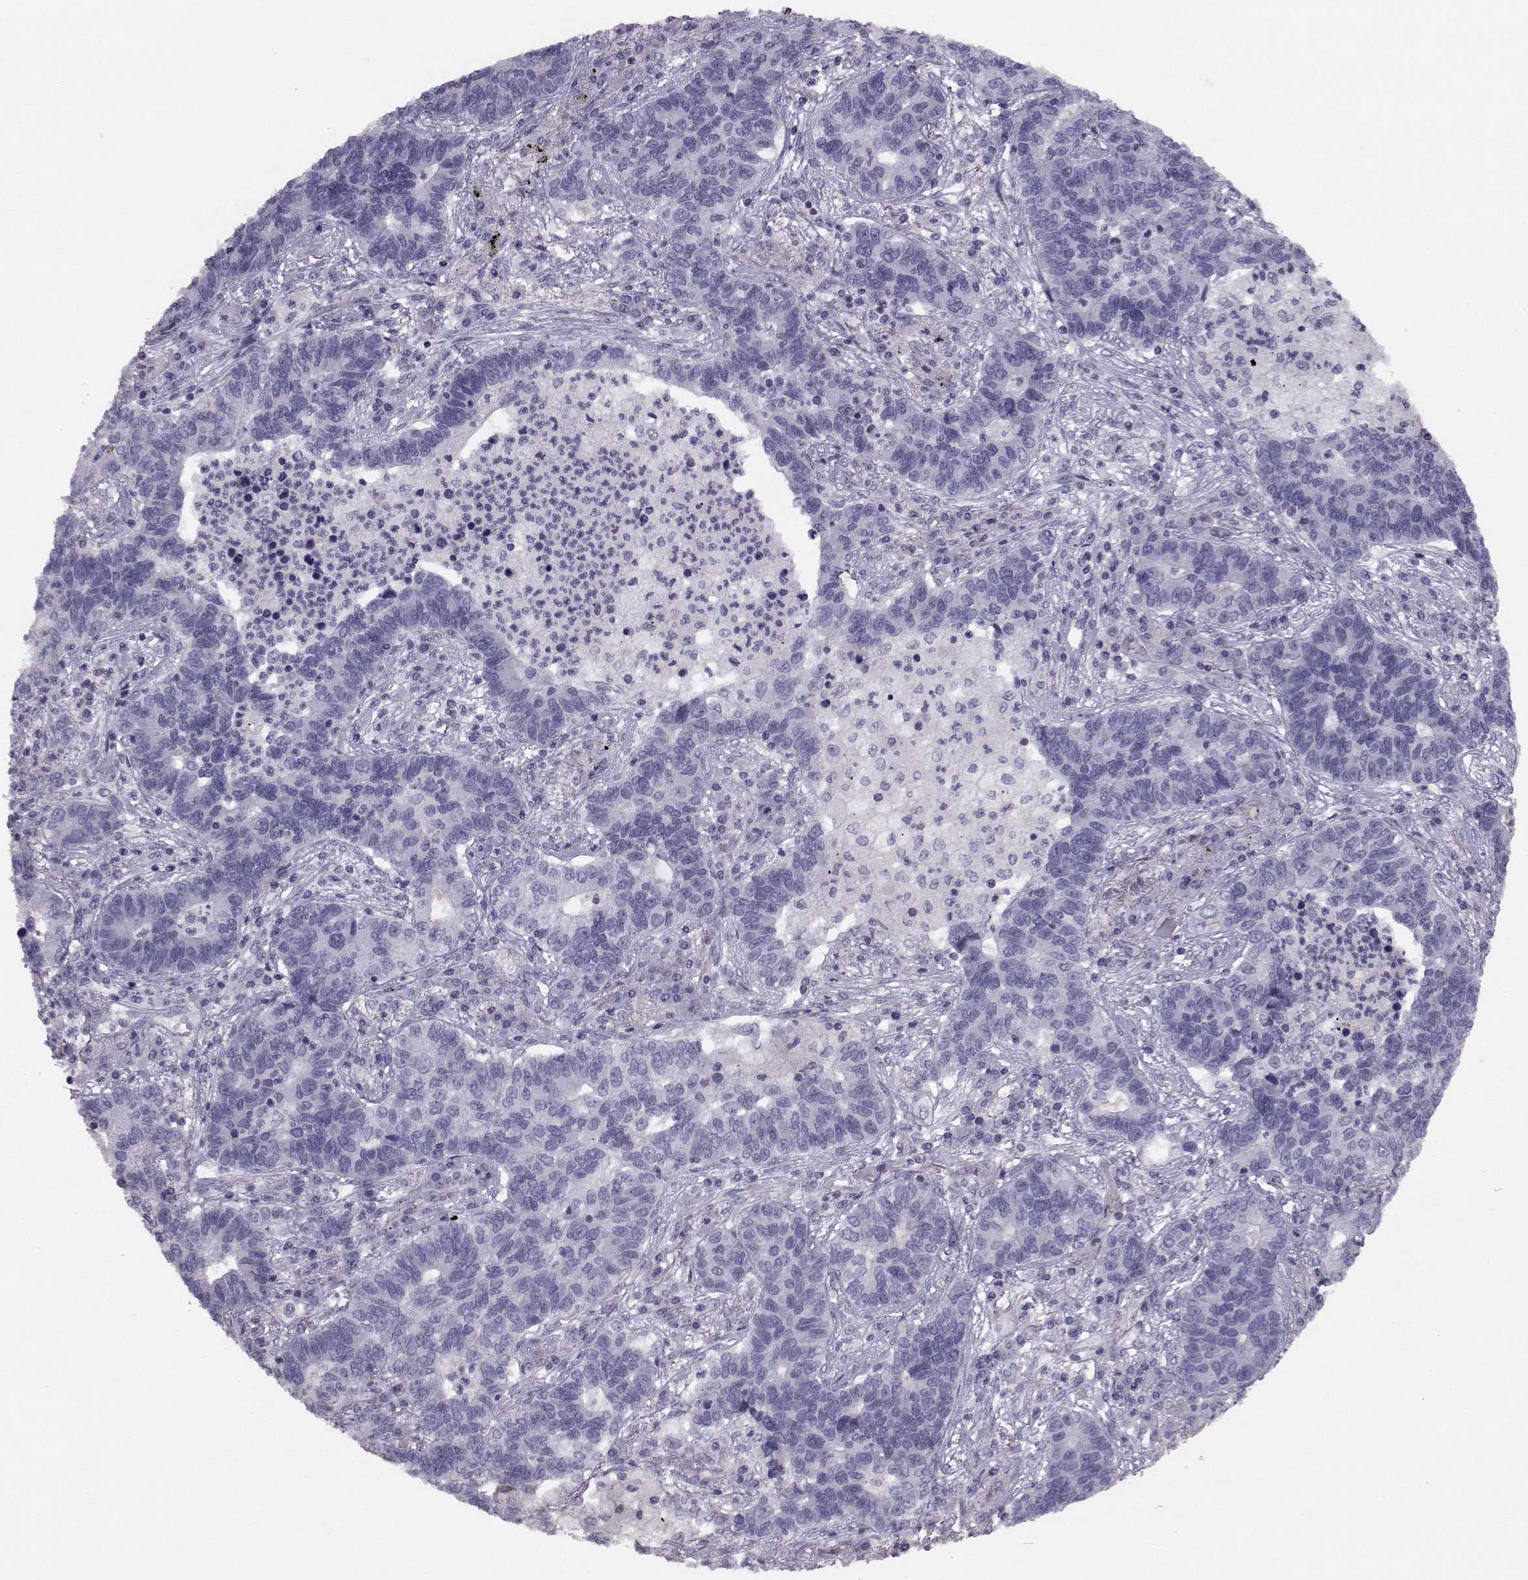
{"staining": {"intensity": "negative", "quantity": "none", "location": "none"}, "tissue": "lung cancer", "cell_type": "Tumor cells", "image_type": "cancer", "snomed": [{"axis": "morphology", "description": "Adenocarcinoma, NOS"}, {"axis": "topography", "description": "Lung"}], "caption": "This photomicrograph is of lung cancer stained with immunohistochemistry (IHC) to label a protein in brown with the nuclei are counter-stained blue. There is no expression in tumor cells.", "gene": "GARIN3", "patient": {"sex": "female", "age": 57}}